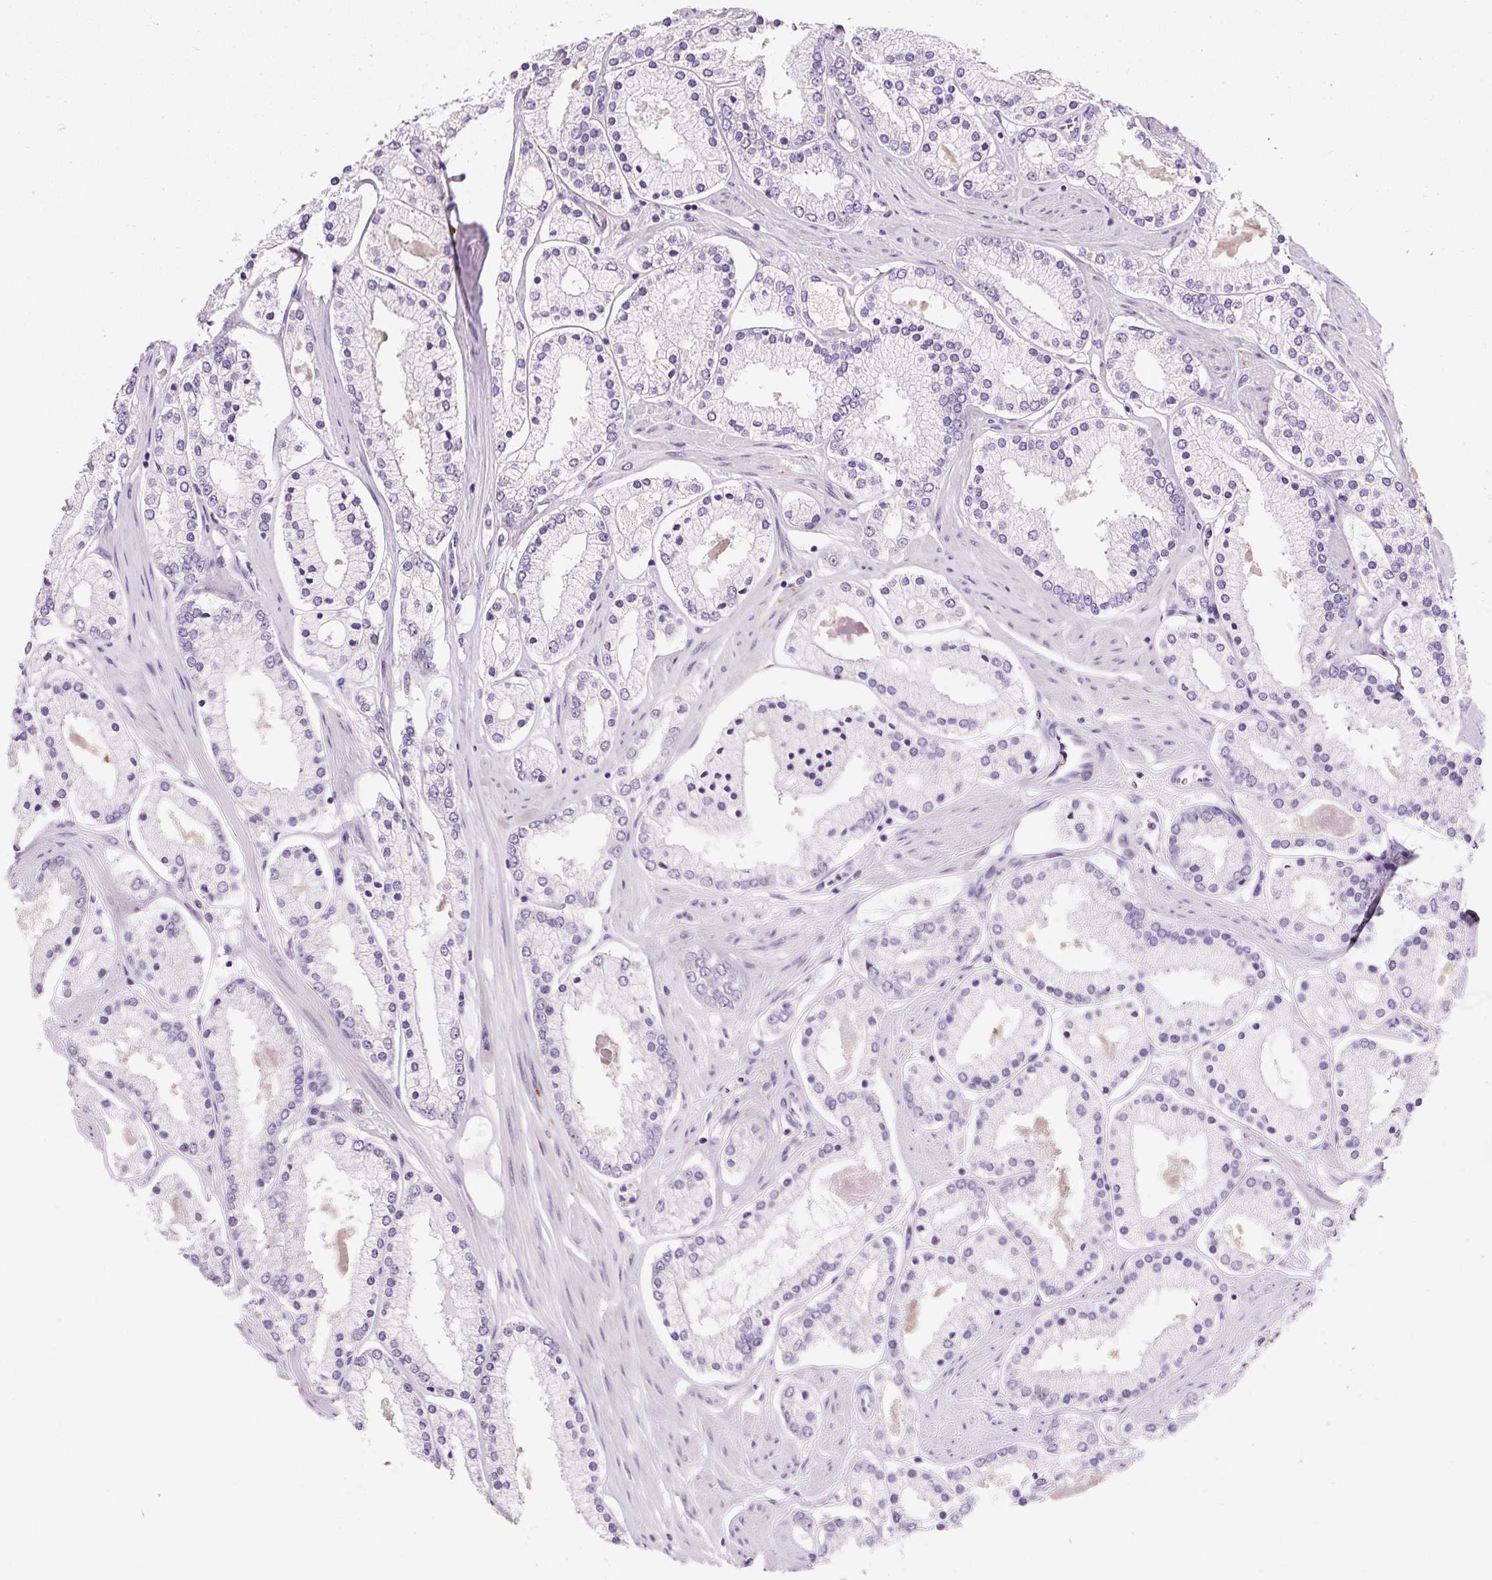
{"staining": {"intensity": "negative", "quantity": "none", "location": "none"}, "tissue": "prostate cancer", "cell_type": "Tumor cells", "image_type": "cancer", "snomed": [{"axis": "morphology", "description": "Adenocarcinoma, Low grade"}, {"axis": "topography", "description": "Prostate"}], "caption": "DAB immunohistochemical staining of human low-grade adenocarcinoma (prostate) demonstrates no significant expression in tumor cells. (Stains: DAB immunohistochemistry (IHC) with hematoxylin counter stain, Microscopy: brightfield microscopy at high magnification).", "gene": "SYP", "patient": {"sex": "male", "age": 42}}